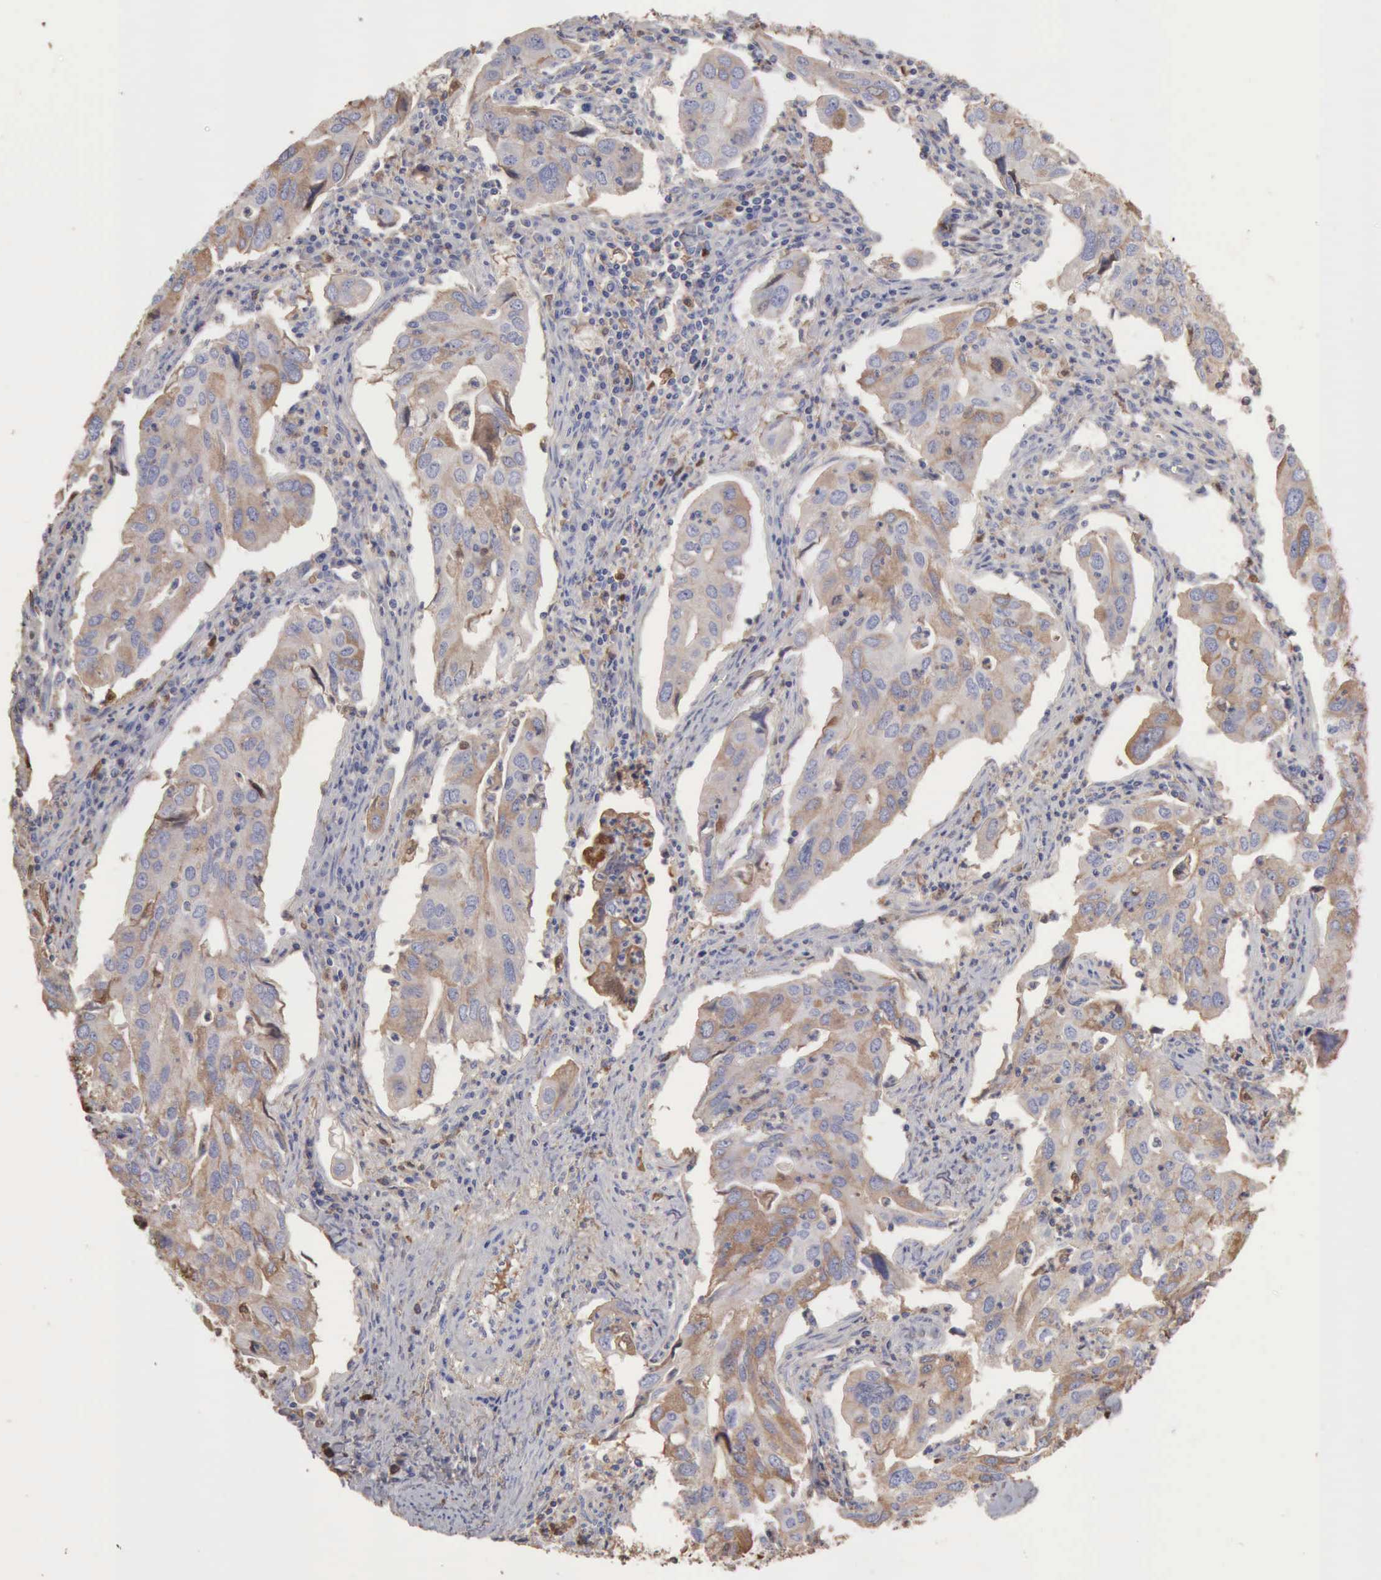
{"staining": {"intensity": "weak", "quantity": "<25%", "location": "cytoplasmic/membranous"}, "tissue": "lung cancer", "cell_type": "Tumor cells", "image_type": "cancer", "snomed": [{"axis": "morphology", "description": "Adenocarcinoma, NOS"}, {"axis": "topography", "description": "Lung"}], "caption": "Tumor cells show no significant protein staining in lung cancer (adenocarcinoma). (DAB (3,3'-diaminobenzidine) immunohistochemistry (IHC) visualized using brightfield microscopy, high magnification).", "gene": "SERPINA1", "patient": {"sex": "male", "age": 48}}